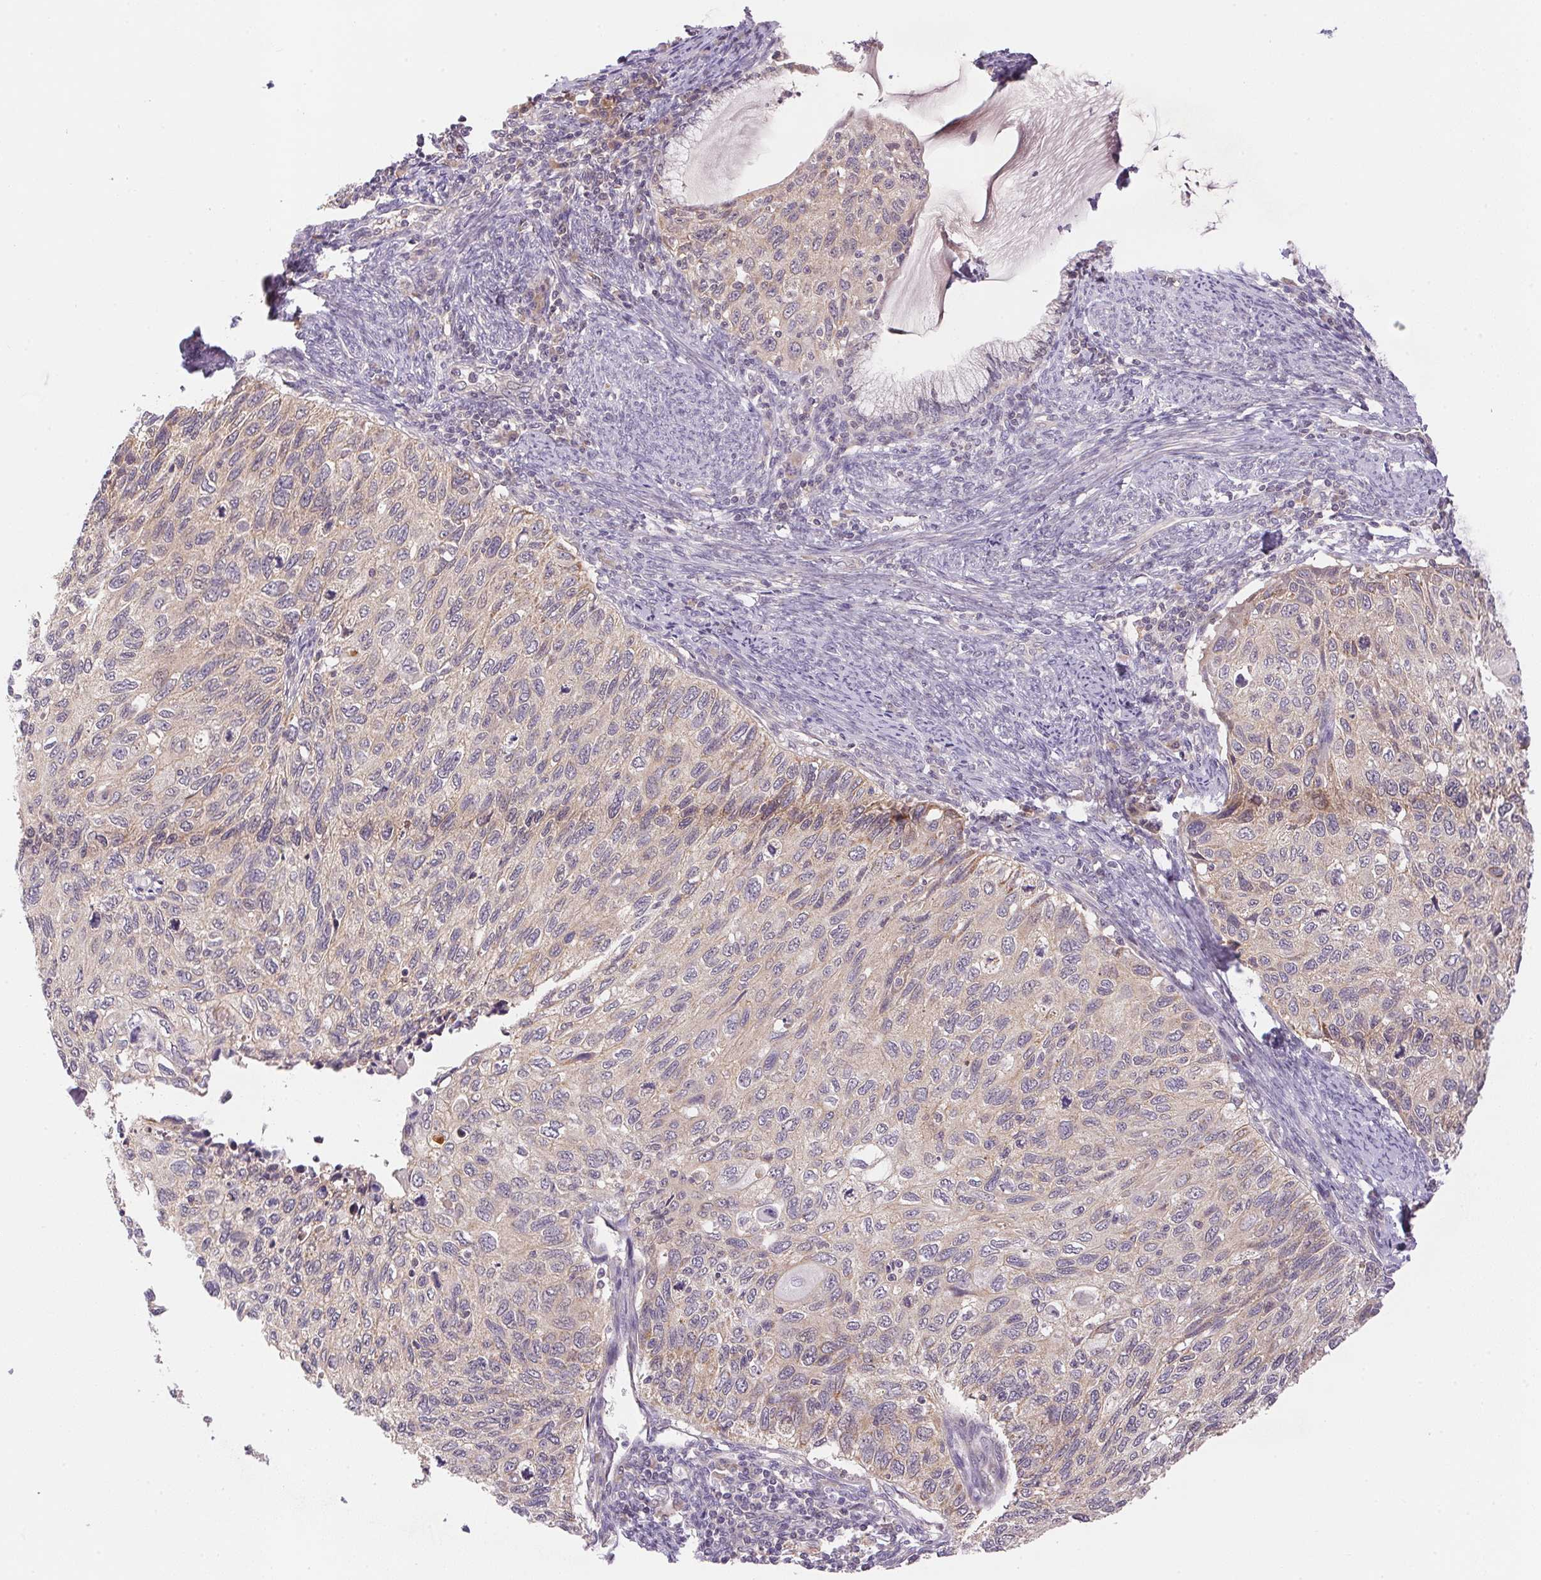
{"staining": {"intensity": "weak", "quantity": "<25%", "location": "cytoplasmic/membranous"}, "tissue": "cervical cancer", "cell_type": "Tumor cells", "image_type": "cancer", "snomed": [{"axis": "morphology", "description": "Squamous cell carcinoma, NOS"}, {"axis": "topography", "description": "Cervix"}], "caption": "Immunohistochemistry (IHC) photomicrograph of cervical cancer stained for a protein (brown), which reveals no expression in tumor cells.", "gene": "BNIP5", "patient": {"sex": "female", "age": 70}}